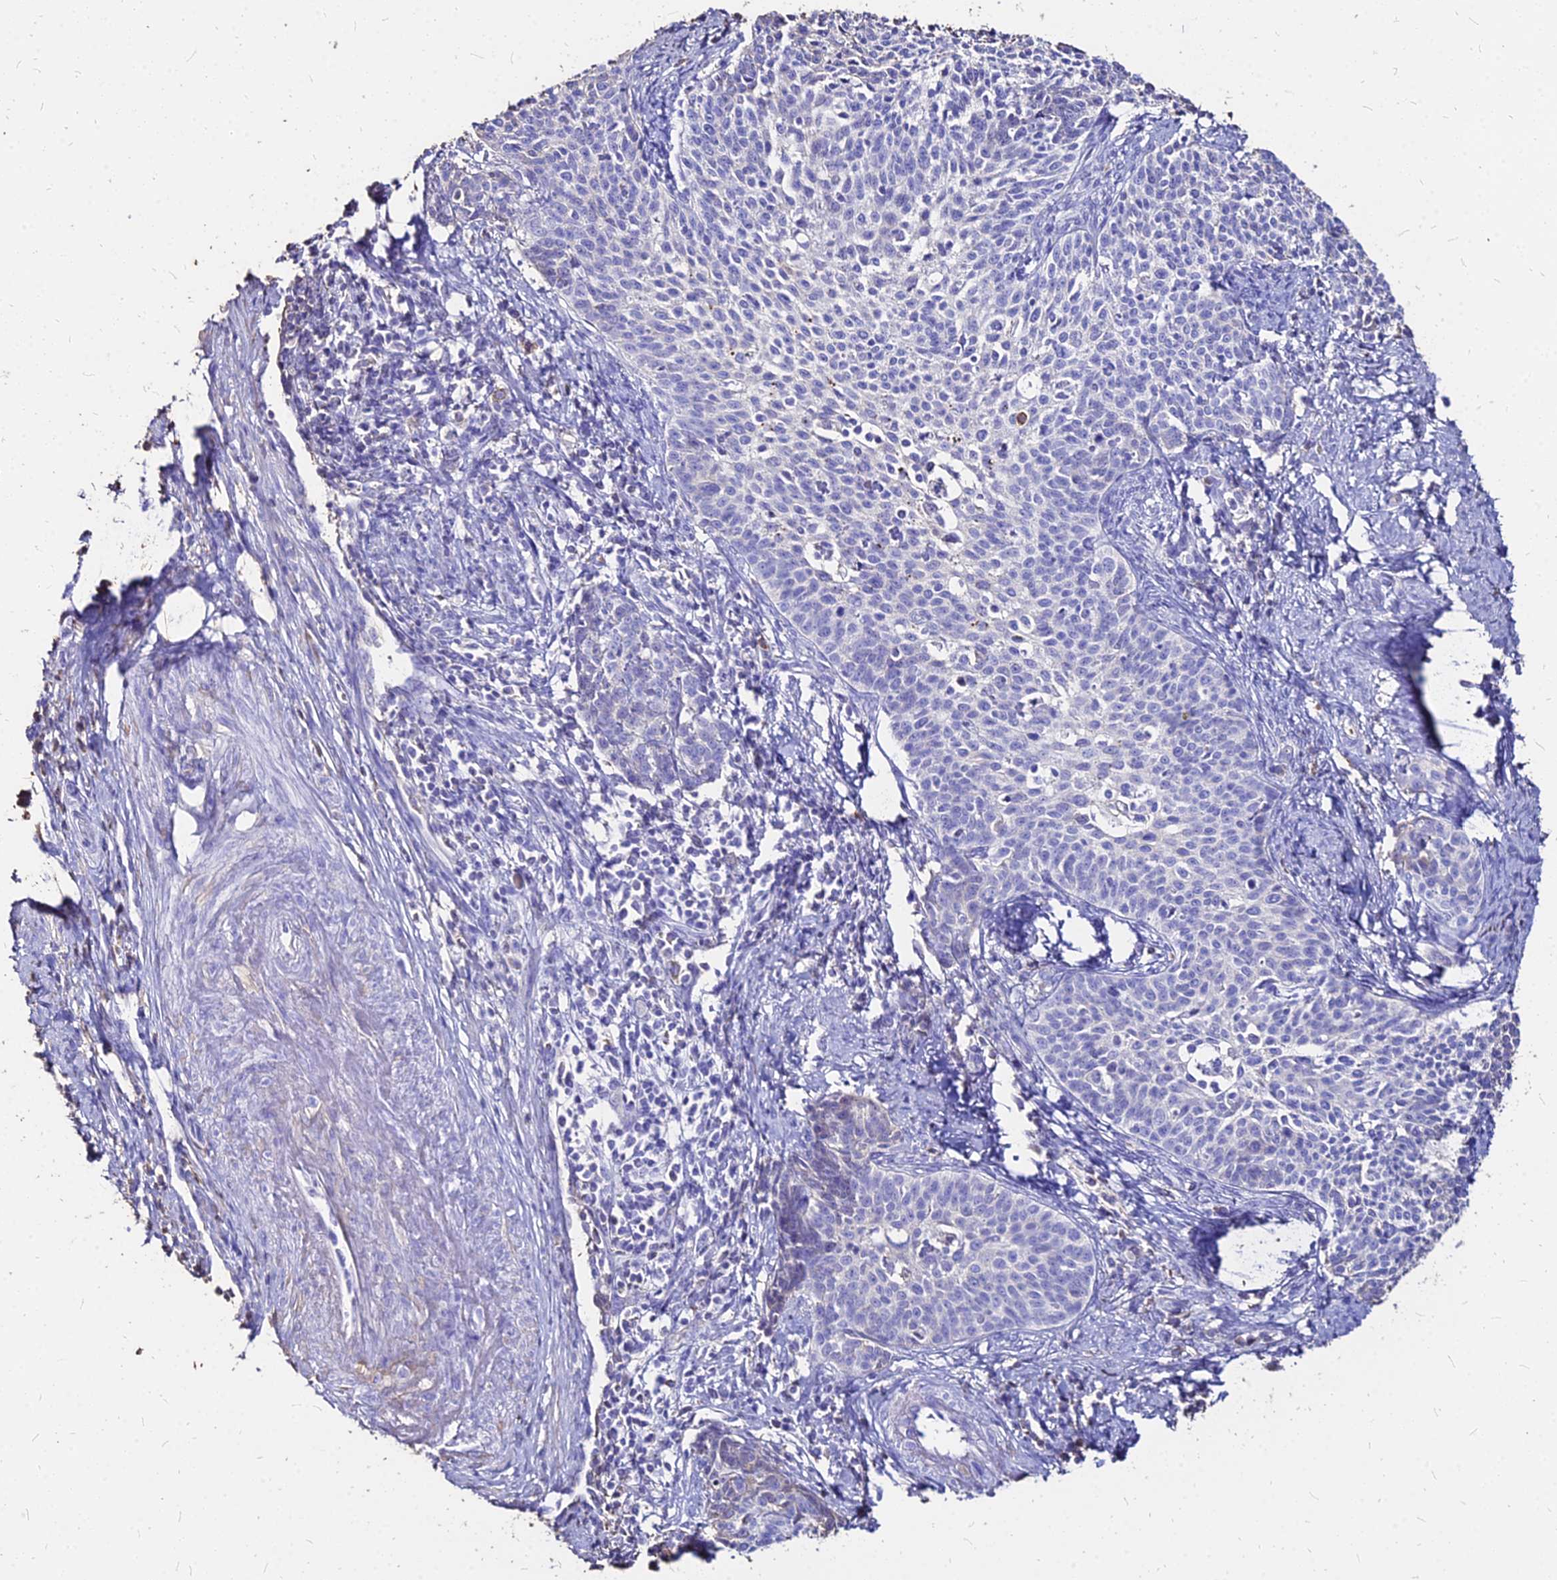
{"staining": {"intensity": "negative", "quantity": "none", "location": "none"}, "tissue": "cervical cancer", "cell_type": "Tumor cells", "image_type": "cancer", "snomed": [{"axis": "morphology", "description": "Squamous cell carcinoma, NOS"}, {"axis": "topography", "description": "Cervix"}], "caption": "An image of squamous cell carcinoma (cervical) stained for a protein demonstrates no brown staining in tumor cells.", "gene": "NME5", "patient": {"sex": "female", "age": 39}}